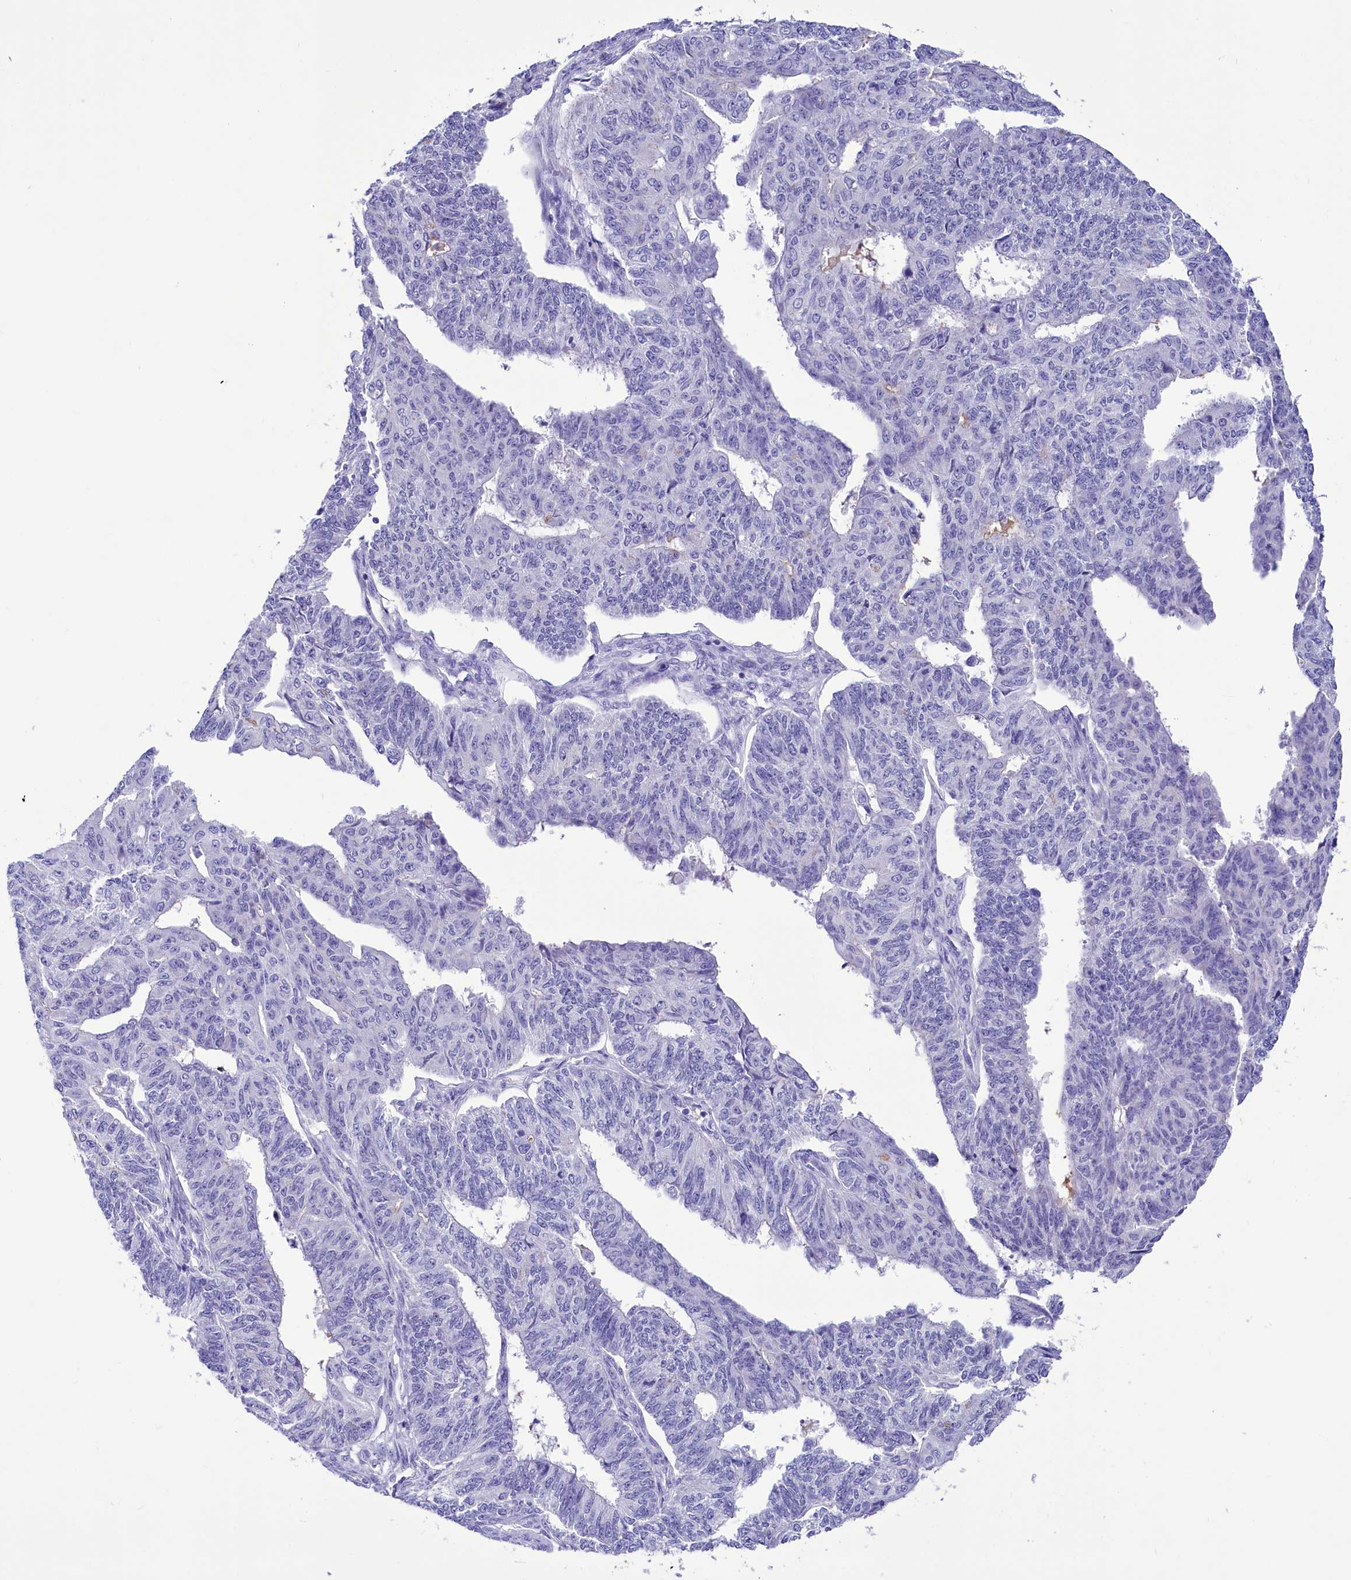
{"staining": {"intensity": "negative", "quantity": "none", "location": "none"}, "tissue": "endometrial cancer", "cell_type": "Tumor cells", "image_type": "cancer", "snomed": [{"axis": "morphology", "description": "Adenocarcinoma, NOS"}, {"axis": "topography", "description": "Endometrium"}], "caption": "Tumor cells show no significant protein expression in adenocarcinoma (endometrial).", "gene": "TTC36", "patient": {"sex": "female", "age": 32}}